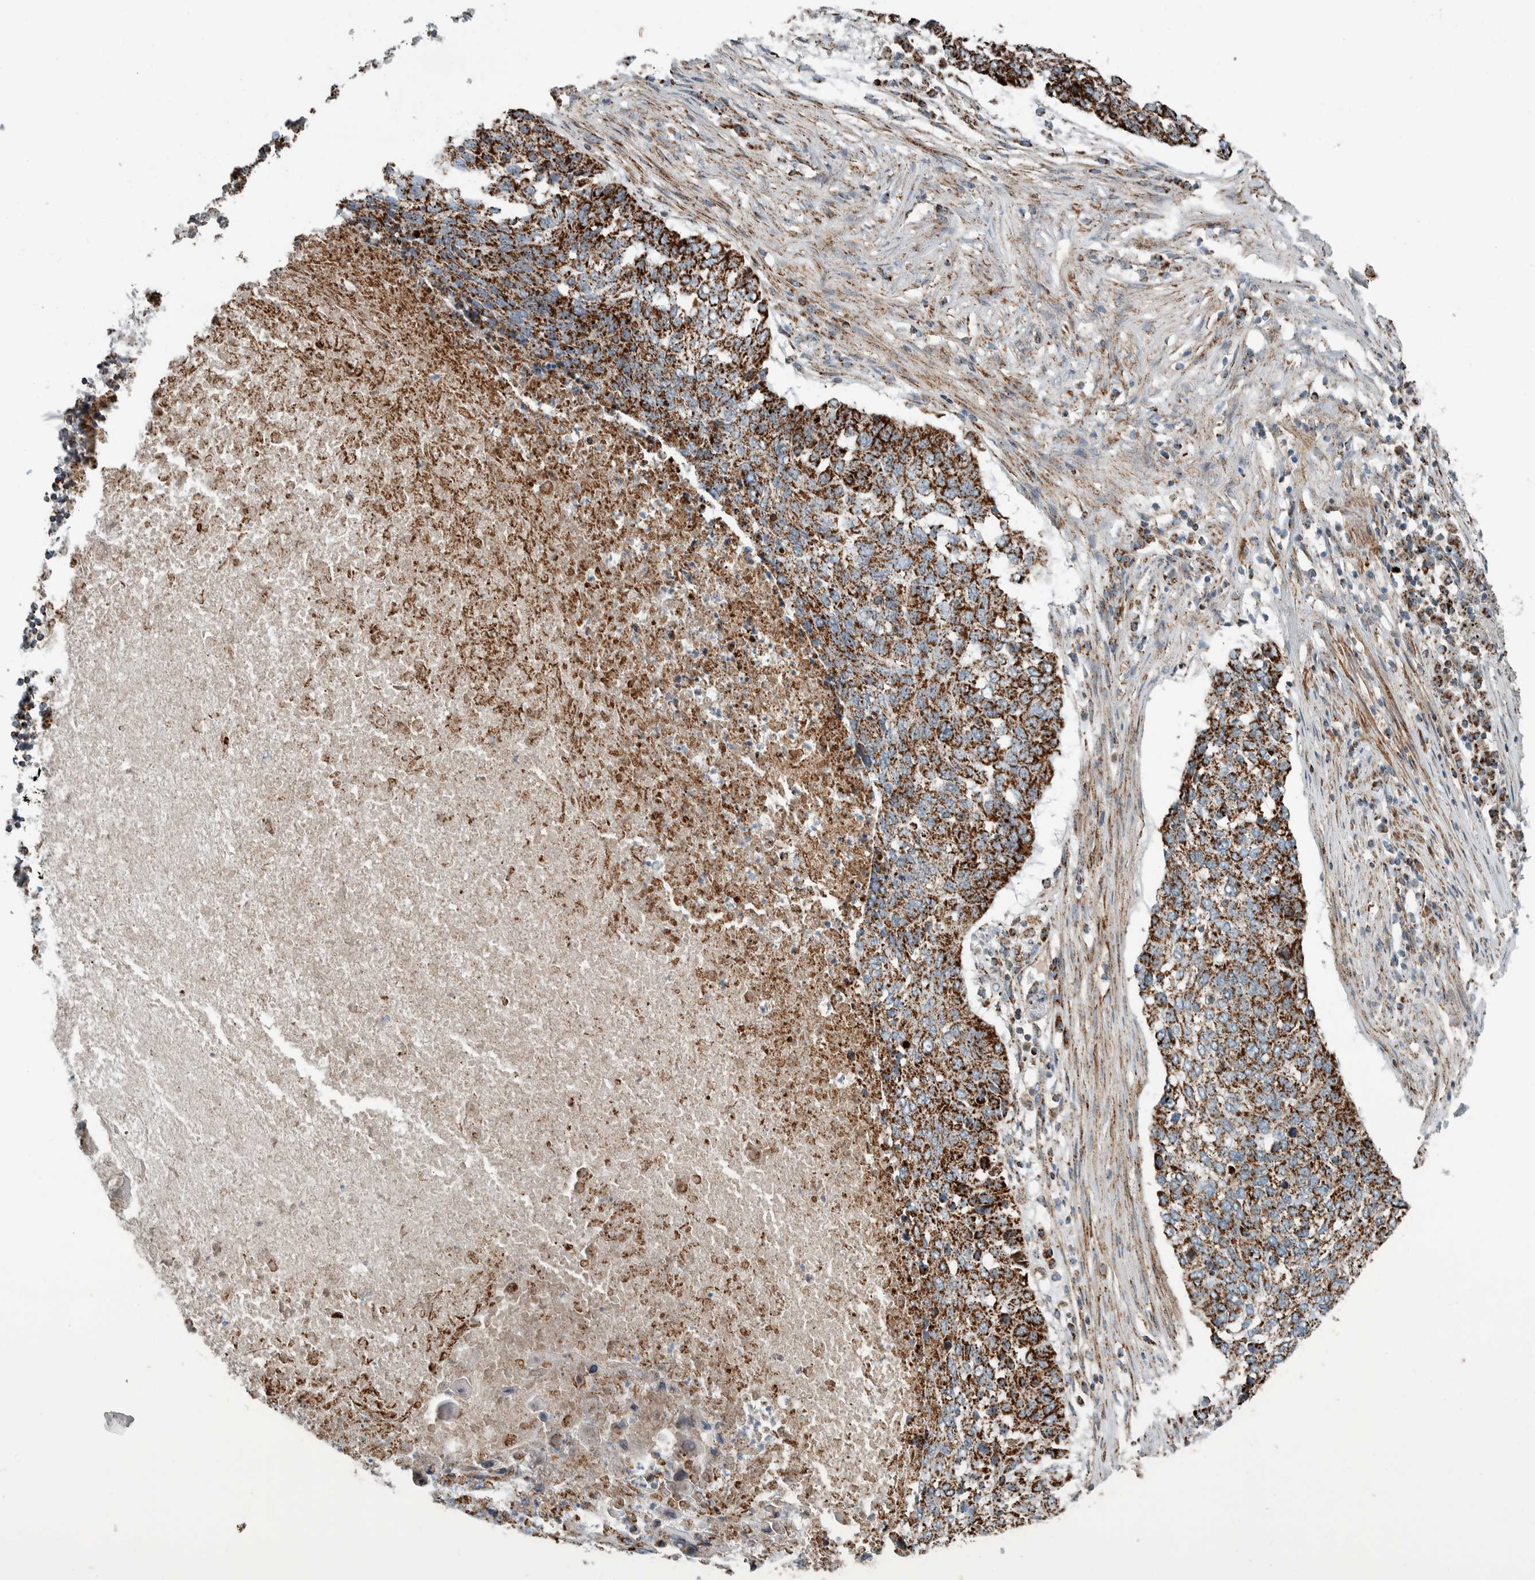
{"staining": {"intensity": "strong", "quantity": ">75%", "location": "cytoplasmic/membranous"}, "tissue": "lung cancer", "cell_type": "Tumor cells", "image_type": "cancer", "snomed": [{"axis": "morphology", "description": "Squamous cell carcinoma, NOS"}, {"axis": "topography", "description": "Lung"}], "caption": "Tumor cells display strong cytoplasmic/membranous positivity in about >75% of cells in lung cancer. The protein of interest is stained brown, and the nuclei are stained in blue (DAB (3,3'-diaminobenzidine) IHC with brightfield microscopy, high magnification).", "gene": "CNTROB", "patient": {"sex": "female", "age": 63}}